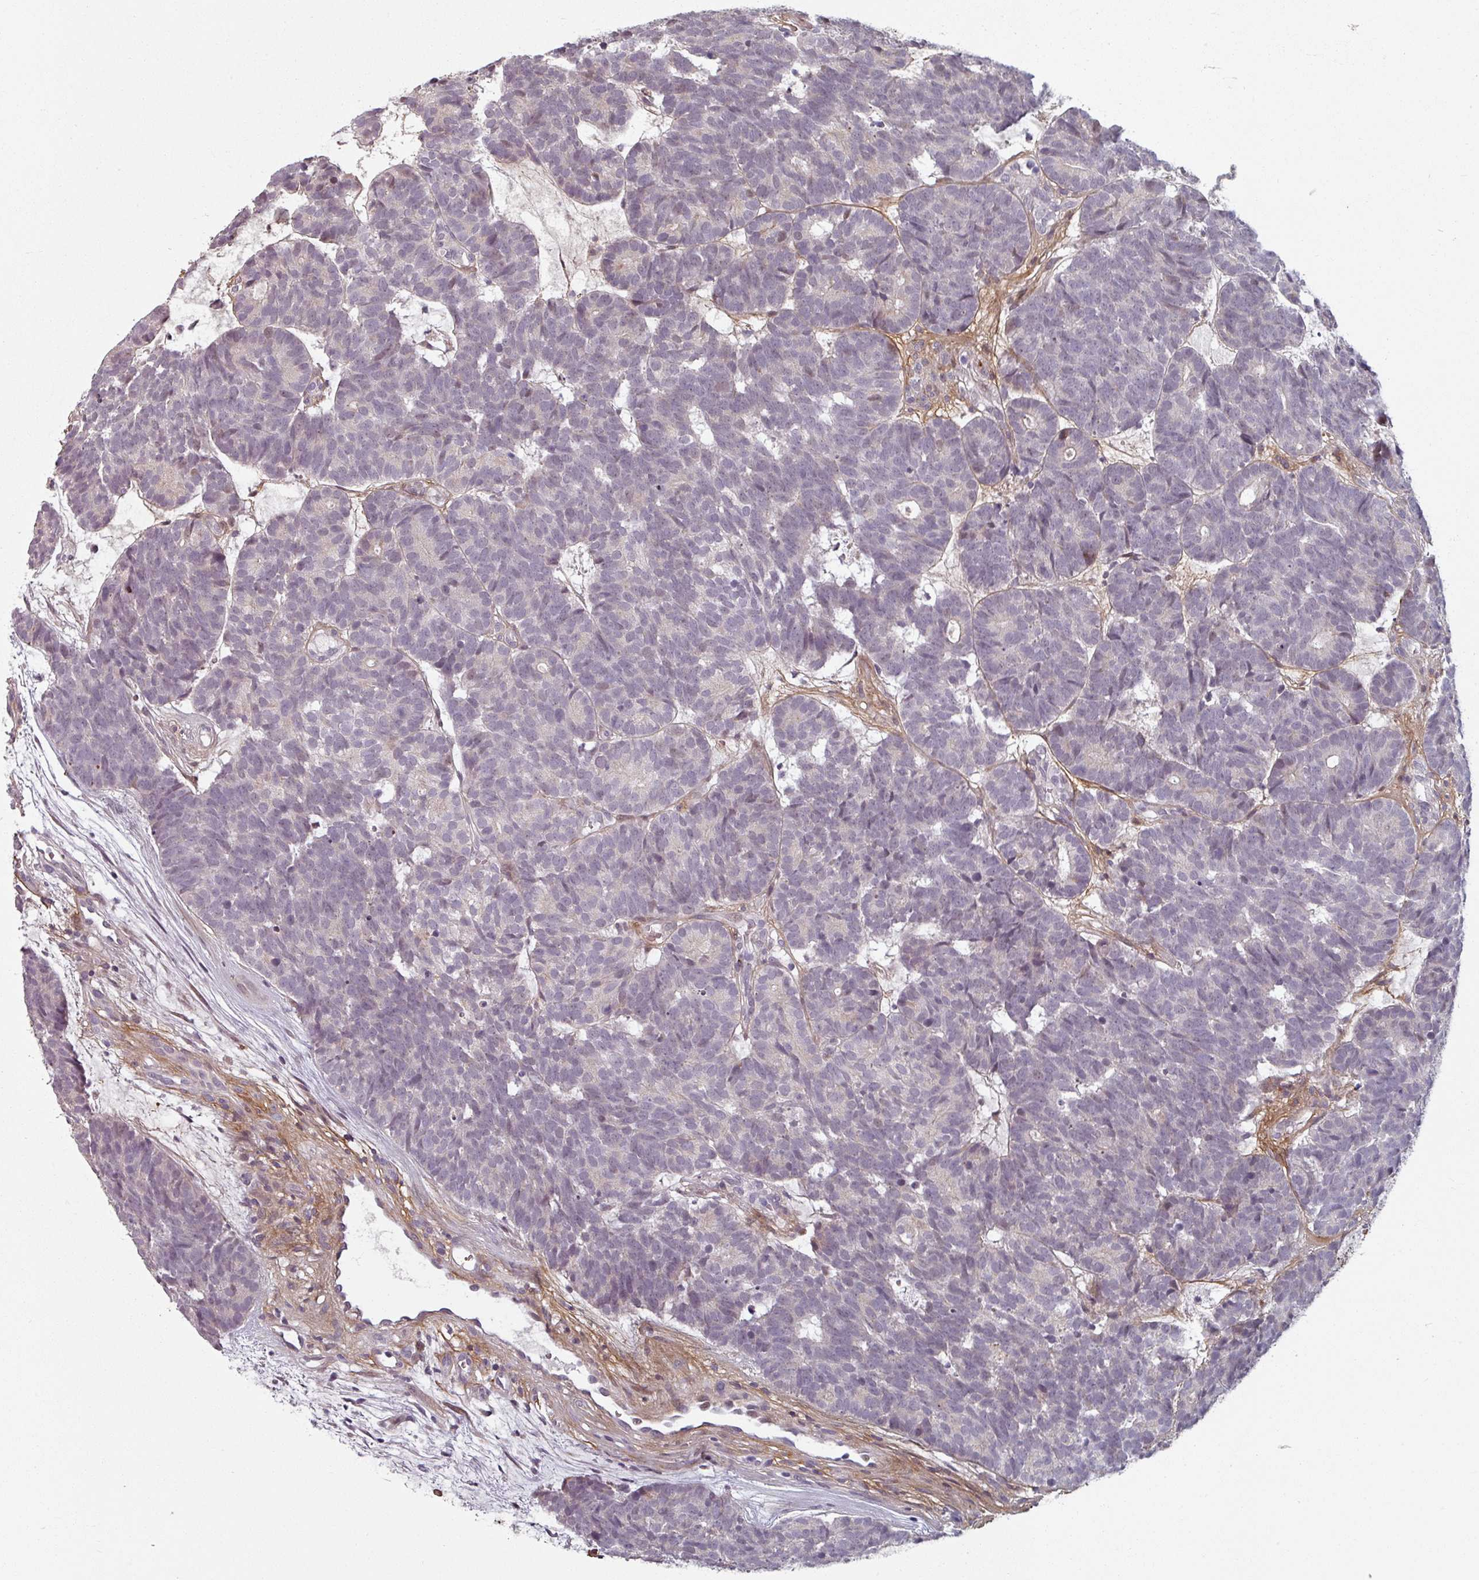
{"staining": {"intensity": "negative", "quantity": "none", "location": "none"}, "tissue": "head and neck cancer", "cell_type": "Tumor cells", "image_type": "cancer", "snomed": [{"axis": "morphology", "description": "Adenocarcinoma, NOS"}, {"axis": "topography", "description": "Head-Neck"}], "caption": "Micrograph shows no significant protein positivity in tumor cells of head and neck cancer.", "gene": "CYB5RL", "patient": {"sex": "female", "age": 81}}